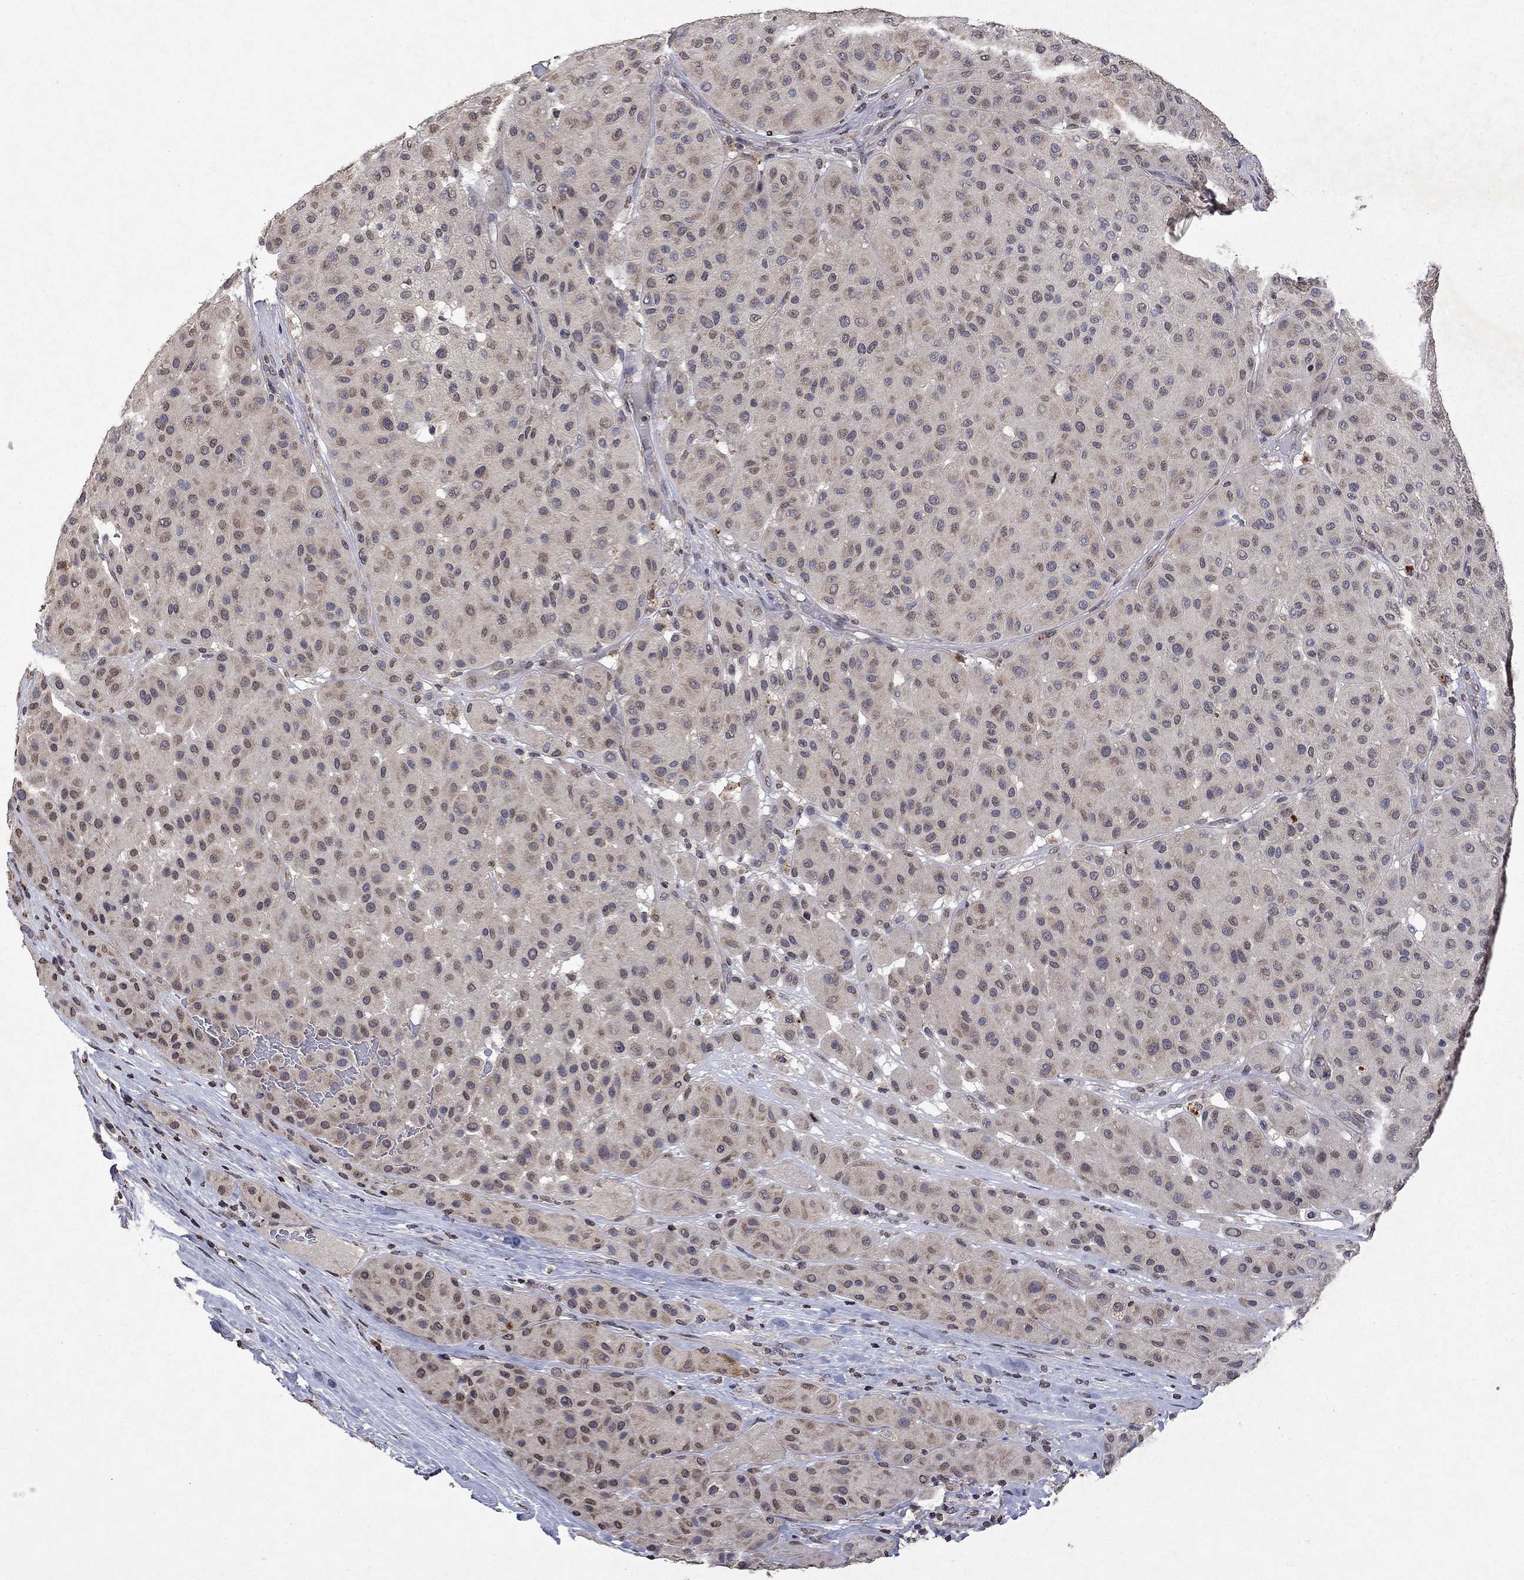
{"staining": {"intensity": "weak", "quantity": "25%-75%", "location": "cytoplasmic/membranous,nuclear"}, "tissue": "melanoma", "cell_type": "Tumor cells", "image_type": "cancer", "snomed": [{"axis": "morphology", "description": "Malignant melanoma, Metastatic site"}, {"axis": "topography", "description": "Smooth muscle"}], "caption": "Protein expression analysis of human melanoma reveals weak cytoplasmic/membranous and nuclear staining in about 25%-75% of tumor cells.", "gene": "TTC38", "patient": {"sex": "male", "age": 41}}